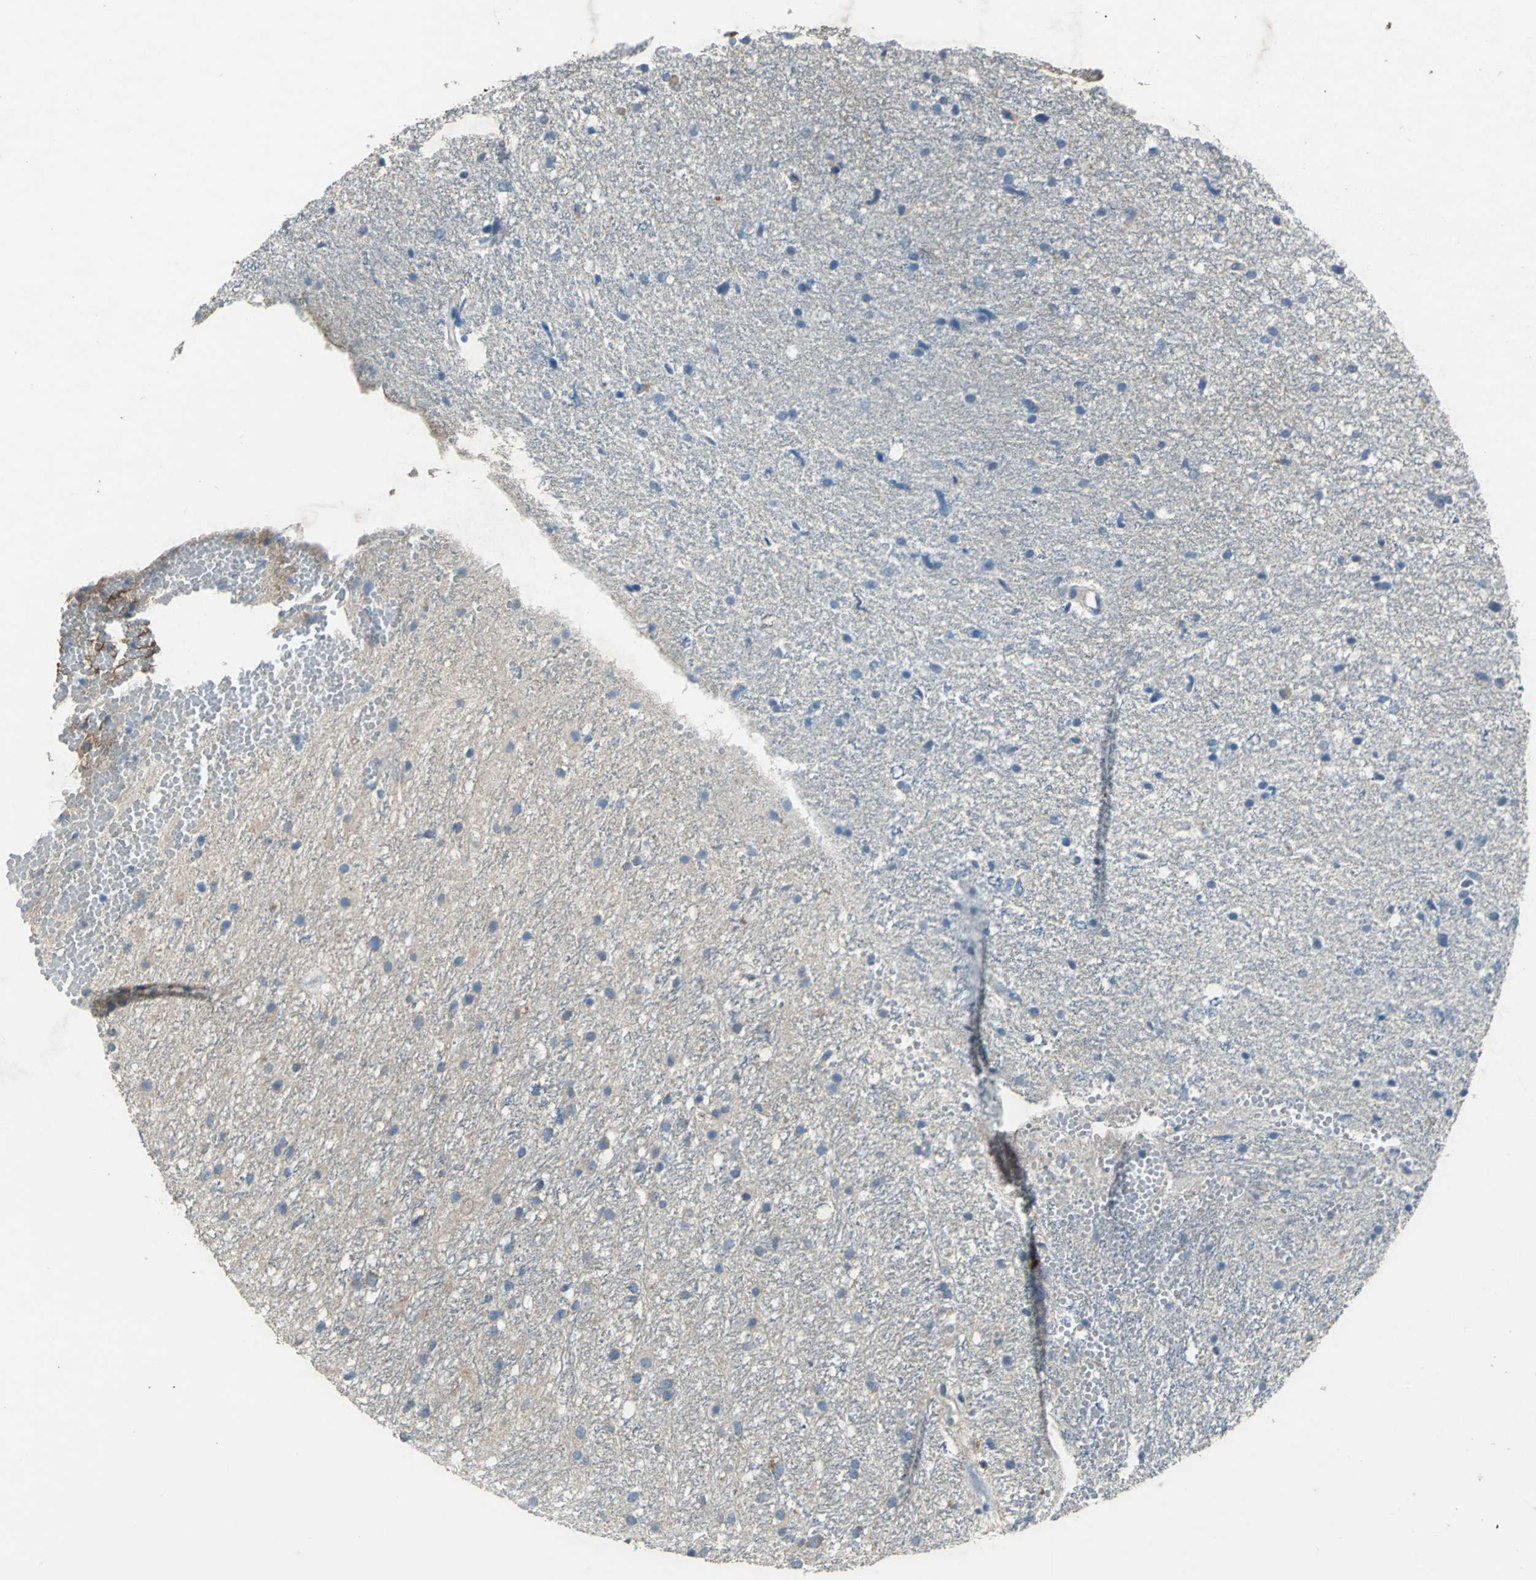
{"staining": {"intensity": "weak", "quantity": "25%-75%", "location": "cytoplasmic/membranous"}, "tissue": "glioma", "cell_type": "Tumor cells", "image_type": "cancer", "snomed": [{"axis": "morphology", "description": "Glioma, malignant, High grade"}, {"axis": "topography", "description": "Brain"}], "caption": "Immunohistochemical staining of high-grade glioma (malignant) exhibits low levels of weak cytoplasmic/membranous expression in approximately 25%-75% of tumor cells.", "gene": "HEPH", "patient": {"sex": "female", "age": 59}}